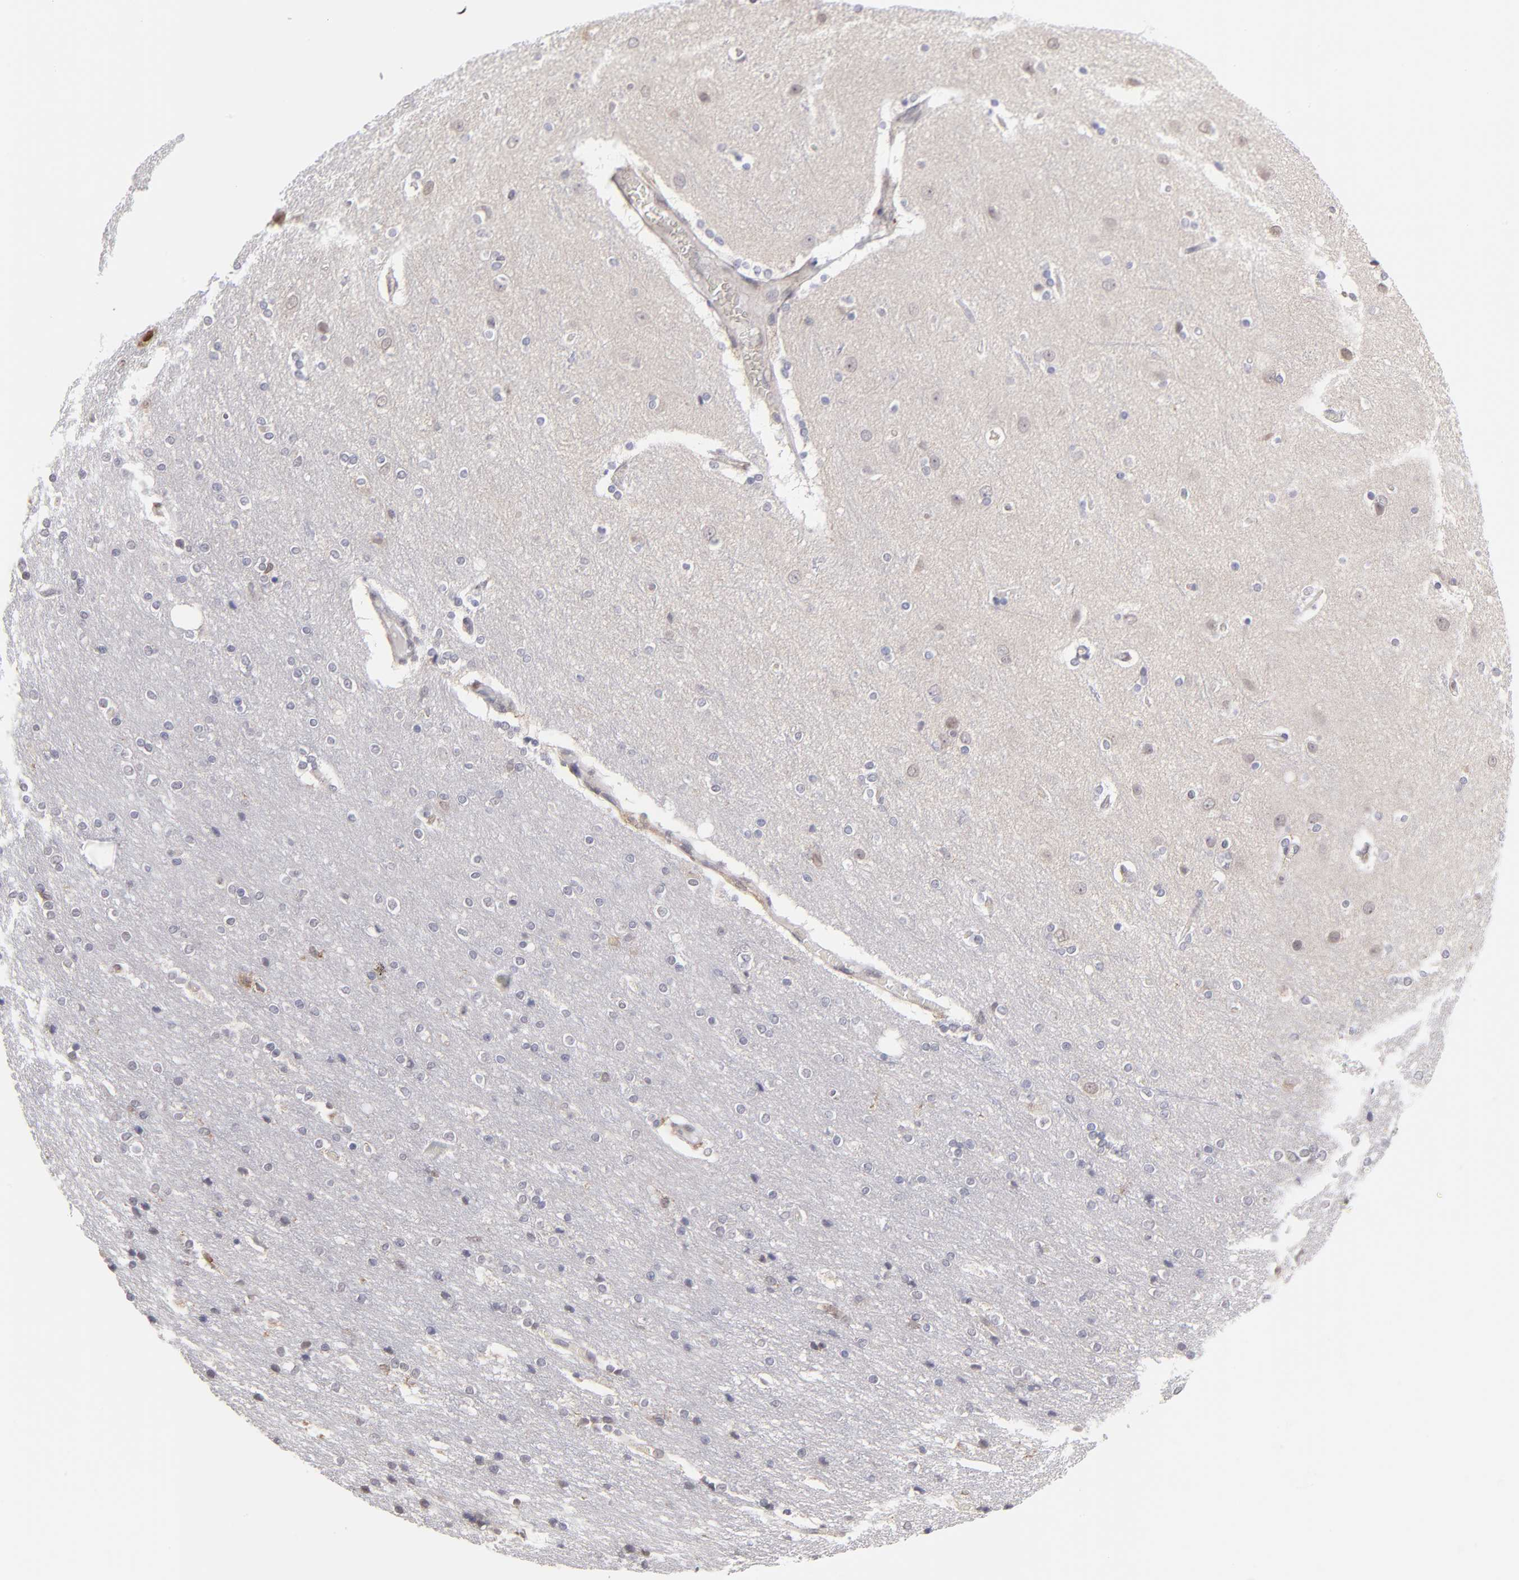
{"staining": {"intensity": "negative", "quantity": "none", "location": "none"}, "tissue": "cerebral cortex", "cell_type": "Endothelial cells", "image_type": "normal", "snomed": [{"axis": "morphology", "description": "Normal tissue, NOS"}, {"axis": "topography", "description": "Cerebral cortex"}], "caption": "Histopathology image shows no protein staining in endothelial cells of unremarkable cerebral cortex. The staining is performed using DAB brown chromogen with nuclei counter-stained in using hematoxylin.", "gene": "OAS1", "patient": {"sex": "female", "age": 54}}